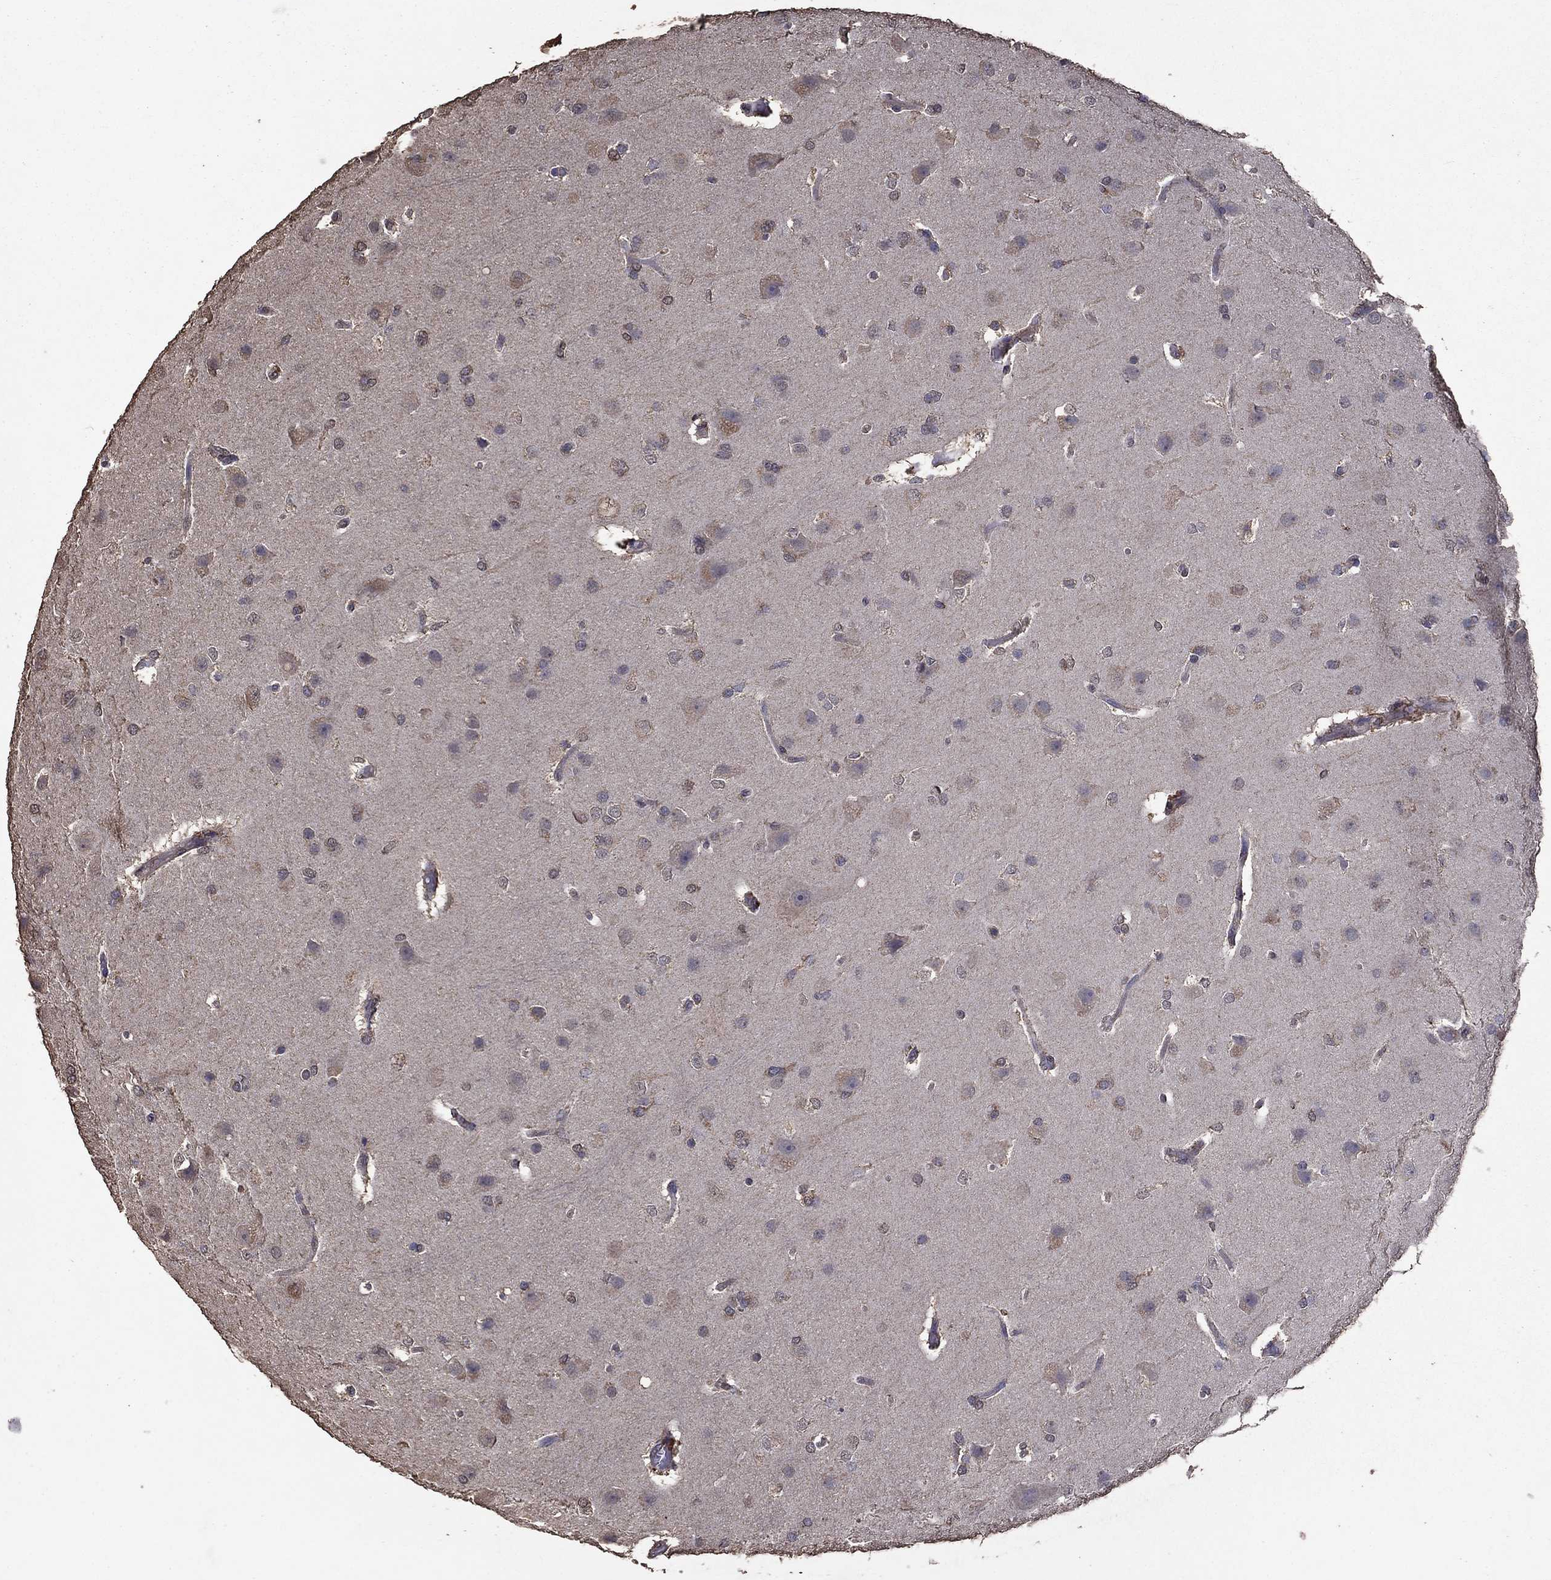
{"staining": {"intensity": "negative", "quantity": "none", "location": "none"}, "tissue": "glioma", "cell_type": "Tumor cells", "image_type": "cancer", "snomed": [{"axis": "morphology", "description": "Glioma, malignant, High grade"}, {"axis": "topography", "description": "Brain"}], "caption": "High power microscopy image of an immunohistochemistry micrograph of malignant glioma (high-grade), revealing no significant staining in tumor cells.", "gene": "SERPINA5", "patient": {"sex": "male", "age": 68}}